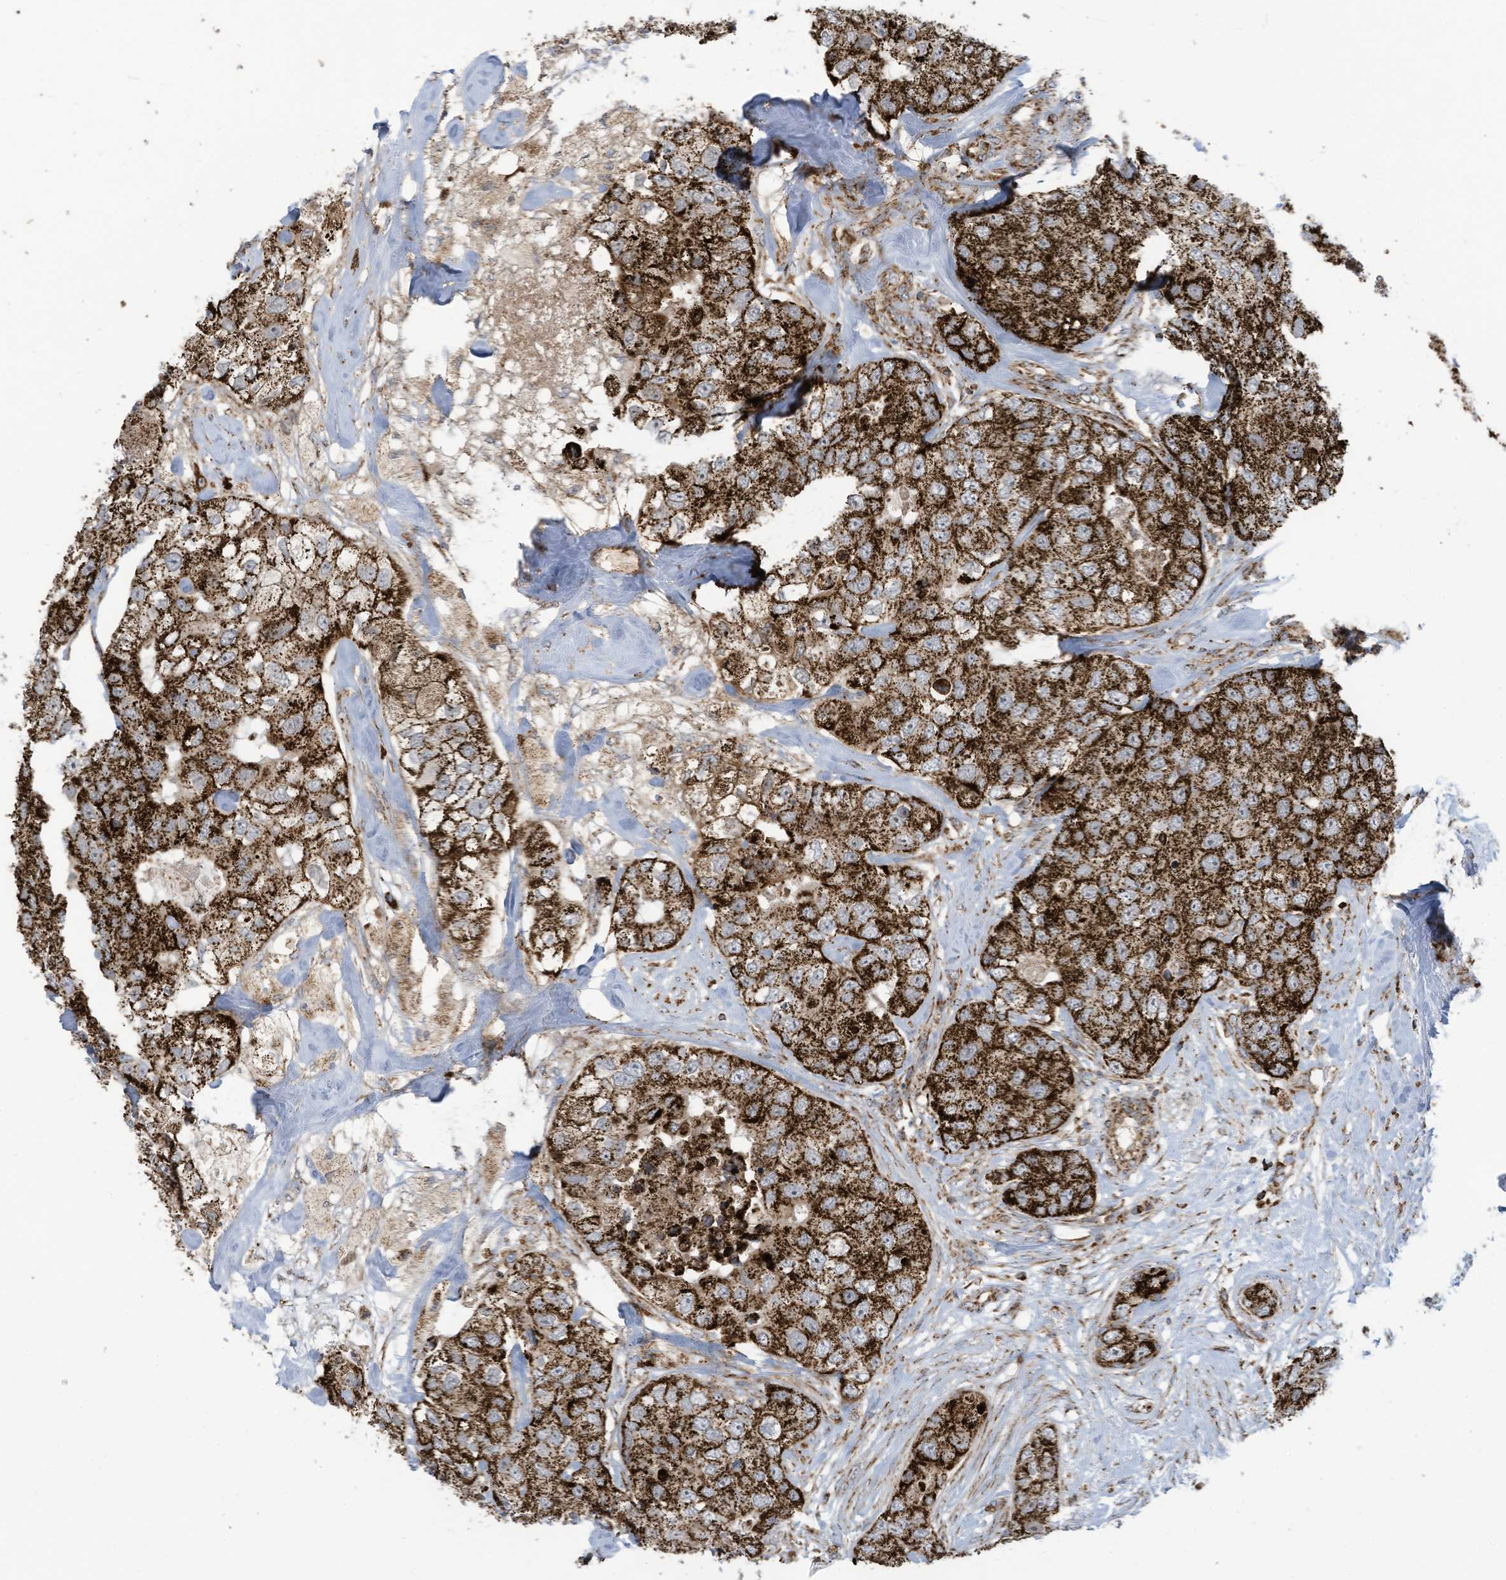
{"staining": {"intensity": "strong", "quantity": ">75%", "location": "cytoplasmic/membranous"}, "tissue": "breast cancer", "cell_type": "Tumor cells", "image_type": "cancer", "snomed": [{"axis": "morphology", "description": "Duct carcinoma"}, {"axis": "topography", "description": "Breast"}], "caption": "DAB (3,3'-diaminobenzidine) immunohistochemical staining of breast cancer shows strong cytoplasmic/membranous protein positivity in about >75% of tumor cells. The staining was performed using DAB to visualize the protein expression in brown, while the nuclei were stained in blue with hematoxylin (Magnification: 20x).", "gene": "COX10", "patient": {"sex": "female", "age": 62}}